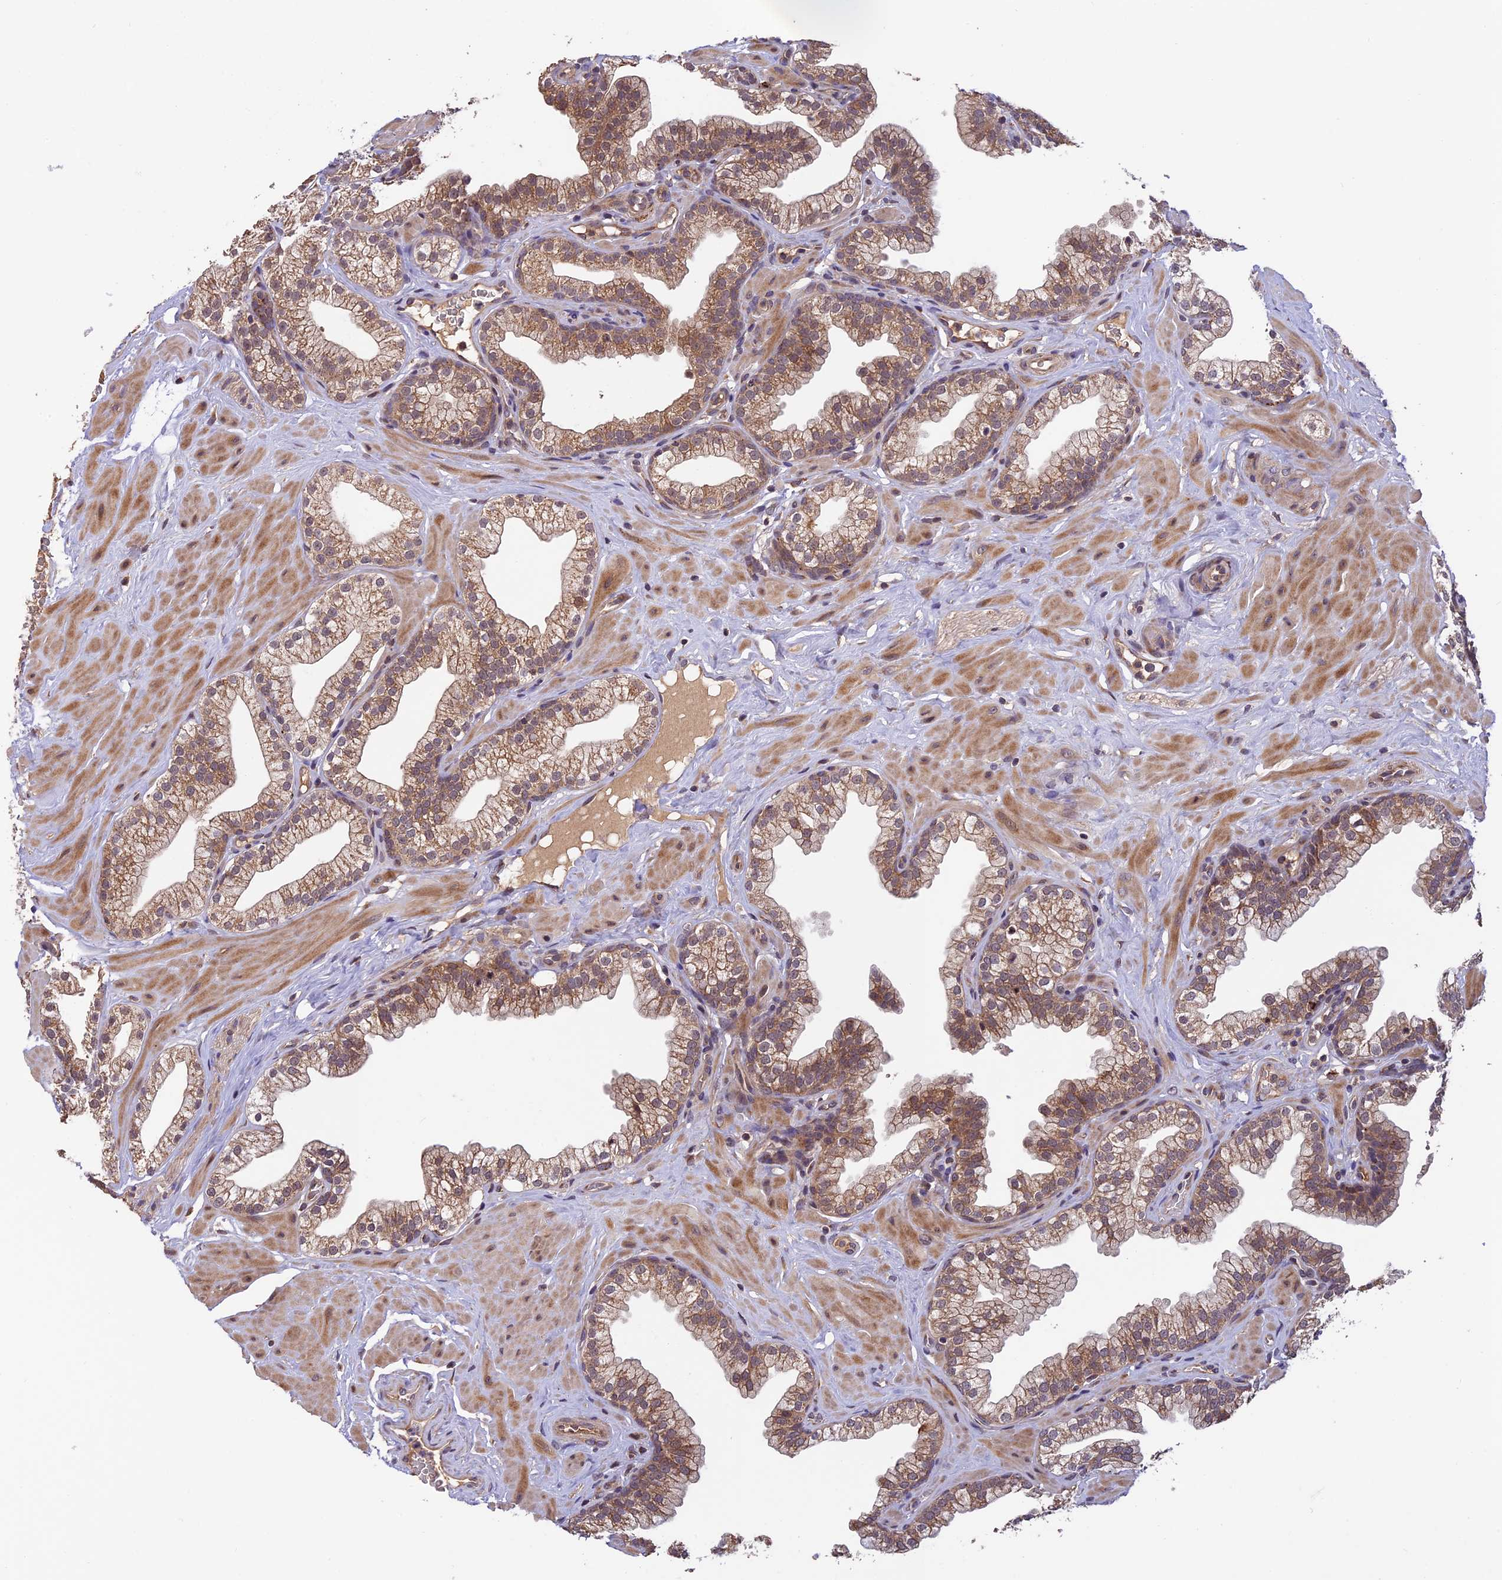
{"staining": {"intensity": "moderate", "quantity": ">75%", "location": "cytoplasmic/membranous"}, "tissue": "prostate", "cell_type": "Glandular cells", "image_type": "normal", "snomed": [{"axis": "morphology", "description": "Normal tissue, NOS"}, {"axis": "morphology", "description": "Urothelial carcinoma, Low grade"}, {"axis": "topography", "description": "Urinary bladder"}, {"axis": "topography", "description": "Prostate"}], "caption": "Protein expression analysis of normal prostate demonstrates moderate cytoplasmic/membranous expression in approximately >75% of glandular cells. (DAB (3,3'-diaminobenzidine) IHC with brightfield microscopy, high magnification).", "gene": "MNS1", "patient": {"sex": "male", "age": 60}}